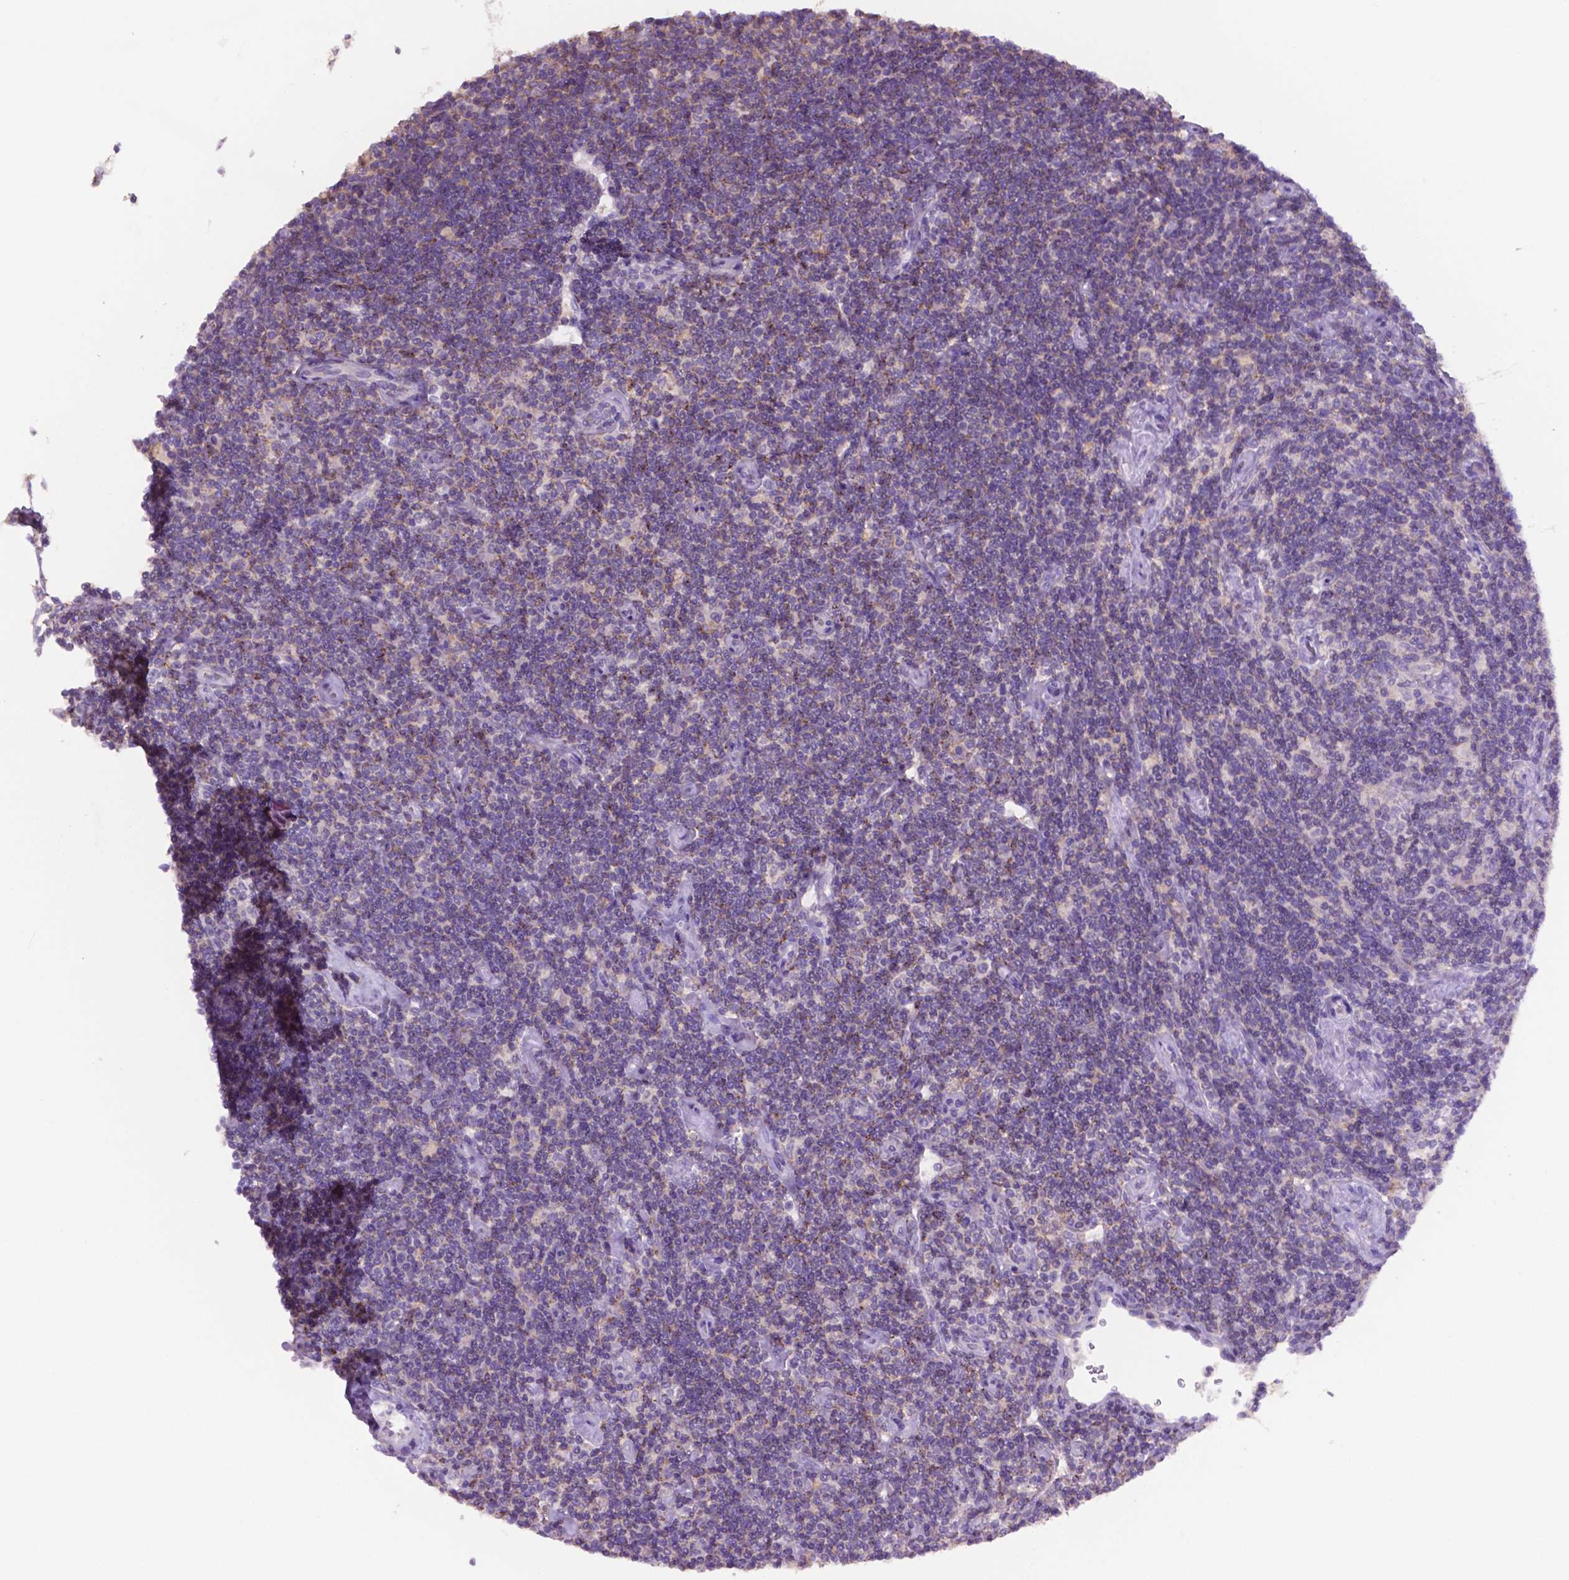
{"staining": {"intensity": "negative", "quantity": "none", "location": "none"}, "tissue": "lymphoma", "cell_type": "Tumor cells", "image_type": "cancer", "snomed": [{"axis": "morphology", "description": "Hodgkin's disease, NOS"}, {"axis": "topography", "description": "Lymph node"}], "caption": "Tumor cells show no significant protein expression in lymphoma.", "gene": "PRPS2", "patient": {"sex": "male", "age": 40}}